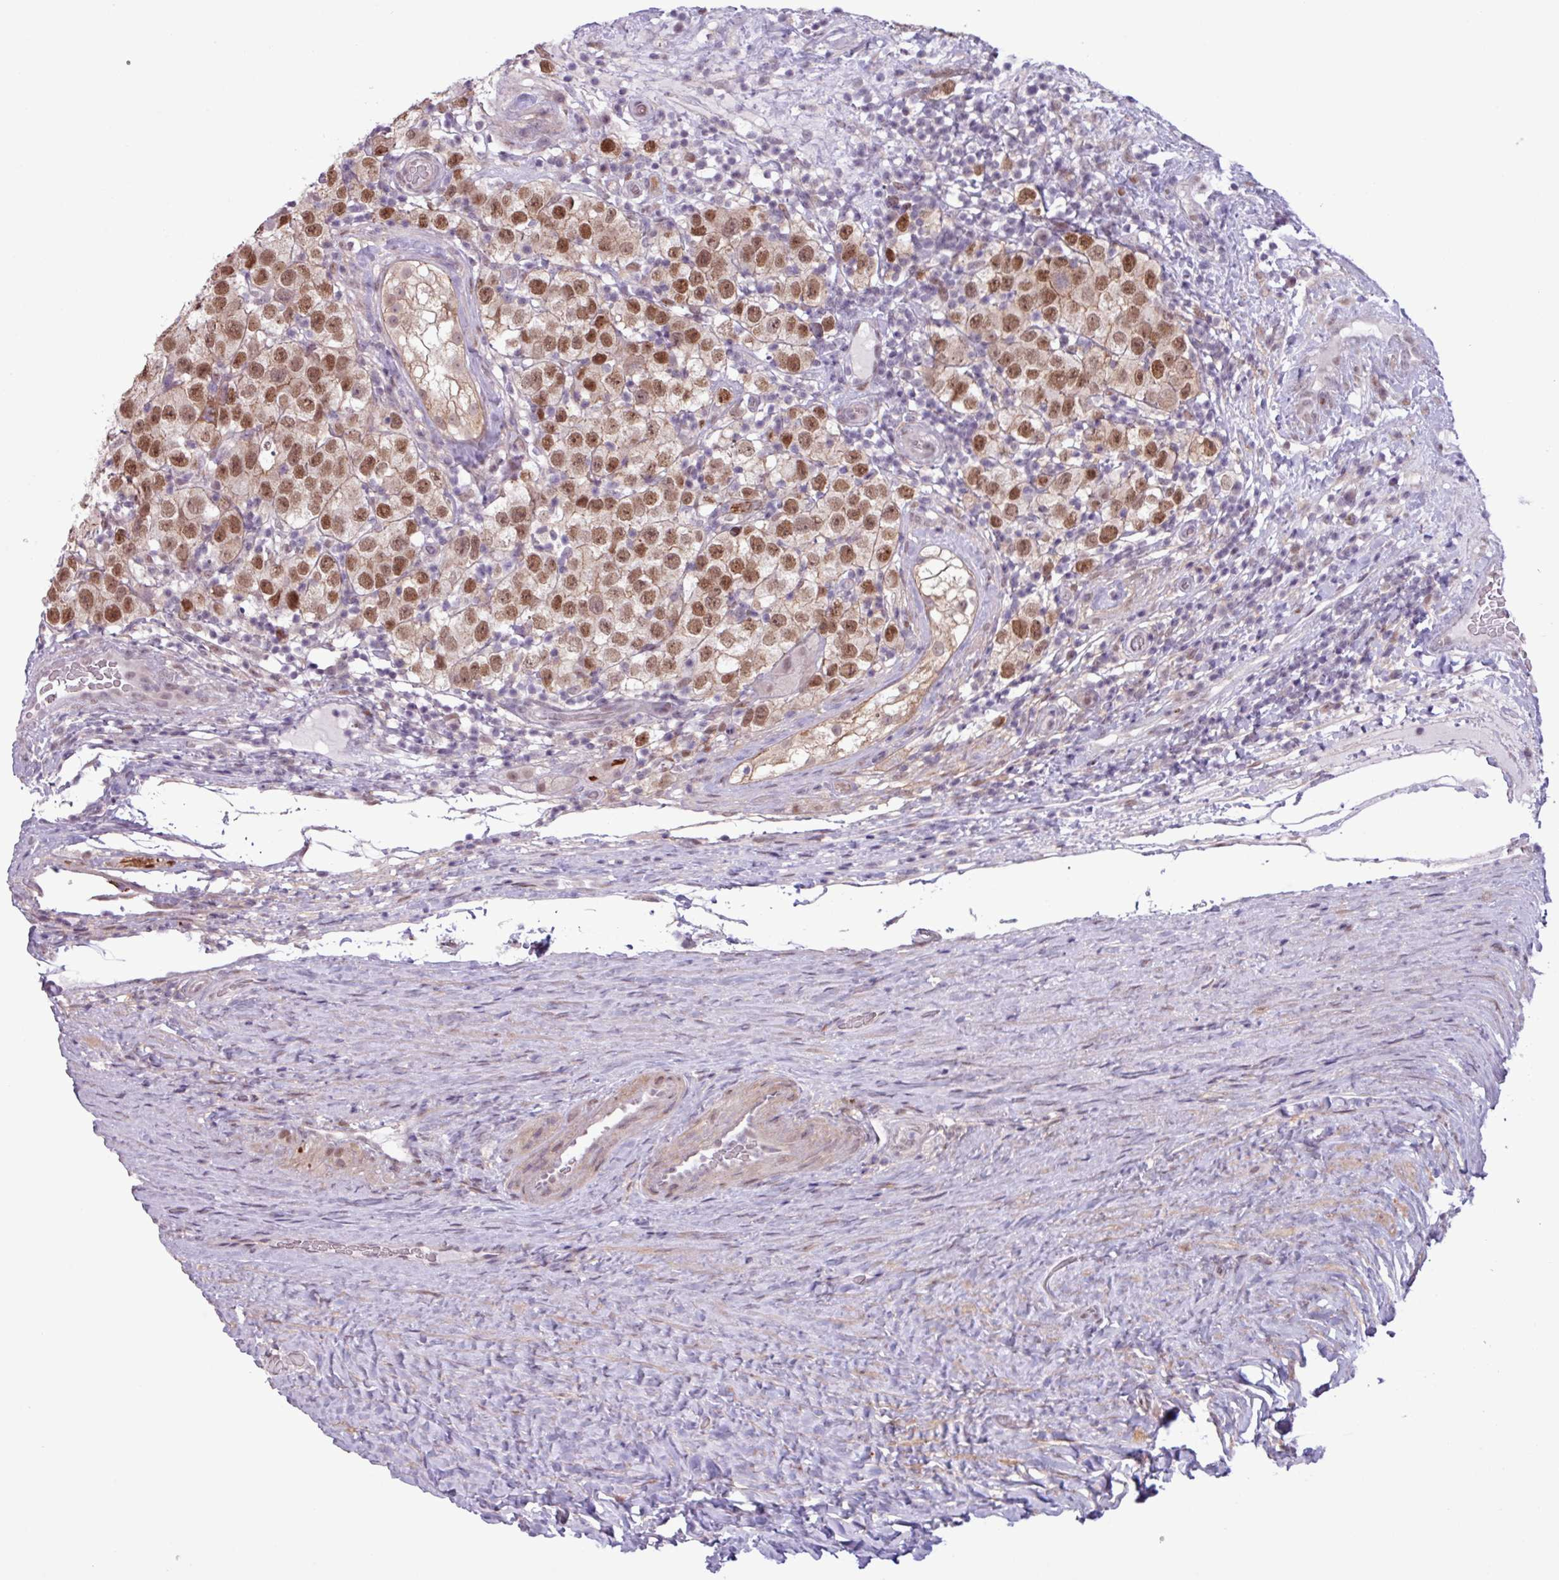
{"staining": {"intensity": "moderate", "quantity": ">75%", "location": "nuclear"}, "tissue": "testis cancer", "cell_type": "Tumor cells", "image_type": "cancer", "snomed": [{"axis": "morphology", "description": "Seminoma, NOS"}, {"axis": "morphology", "description": "Carcinoma, Embryonal, NOS"}, {"axis": "topography", "description": "Testis"}], "caption": "Immunohistochemistry (IHC) of testis cancer (embryonal carcinoma) demonstrates medium levels of moderate nuclear expression in approximately >75% of tumor cells.", "gene": "NOTCH2", "patient": {"sex": "male", "age": 41}}